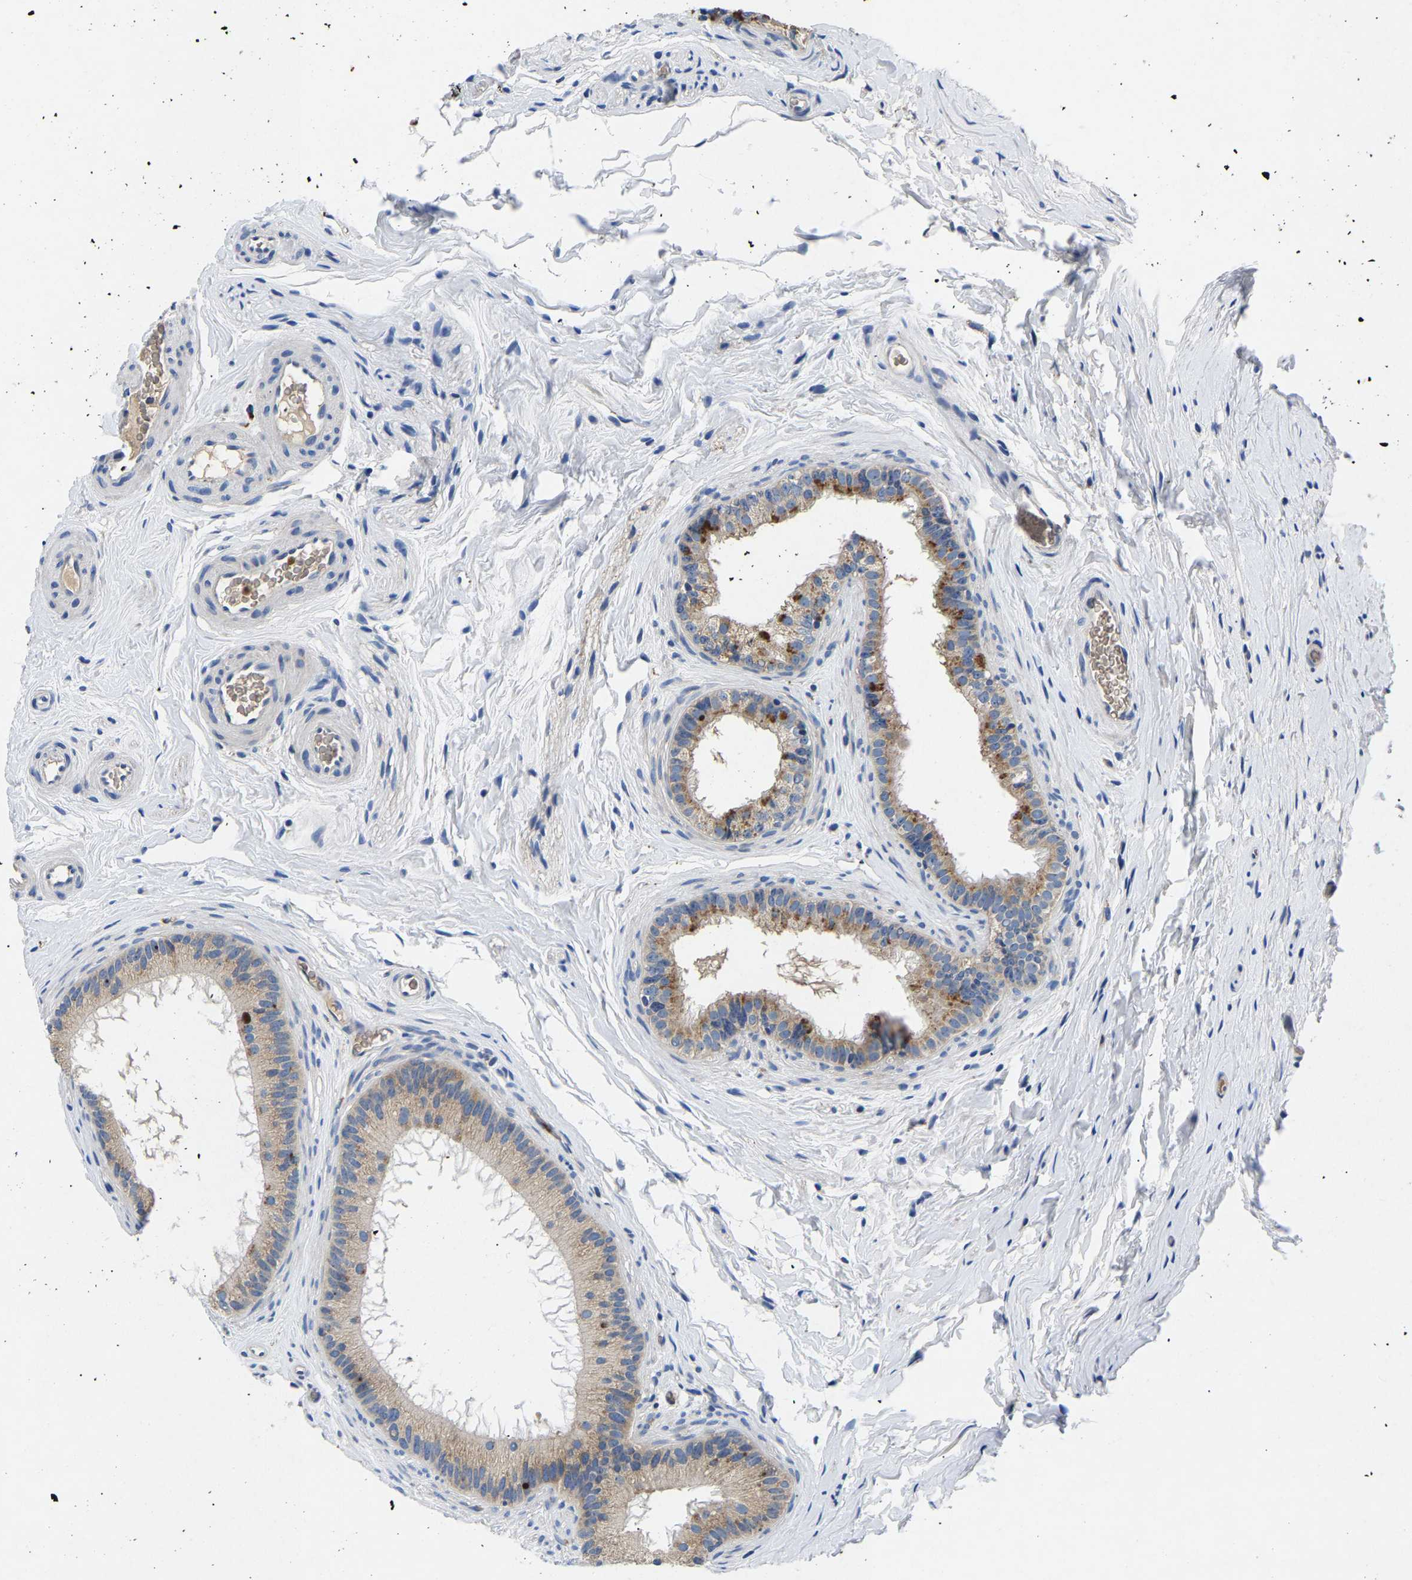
{"staining": {"intensity": "moderate", "quantity": ">75%", "location": "cytoplasmic/membranous"}, "tissue": "epididymis", "cell_type": "Glandular cells", "image_type": "normal", "snomed": [{"axis": "morphology", "description": "Normal tissue, NOS"}, {"axis": "topography", "description": "Testis"}, {"axis": "topography", "description": "Epididymis"}], "caption": "IHC histopathology image of unremarkable epididymis: human epididymis stained using immunohistochemistry demonstrates medium levels of moderate protein expression localized specifically in the cytoplasmic/membranous of glandular cells, appearing as a cytoplasmic/membranous brown color.", "gene": "TOR1B", "patient": {"sex": "male", "age": 36}}